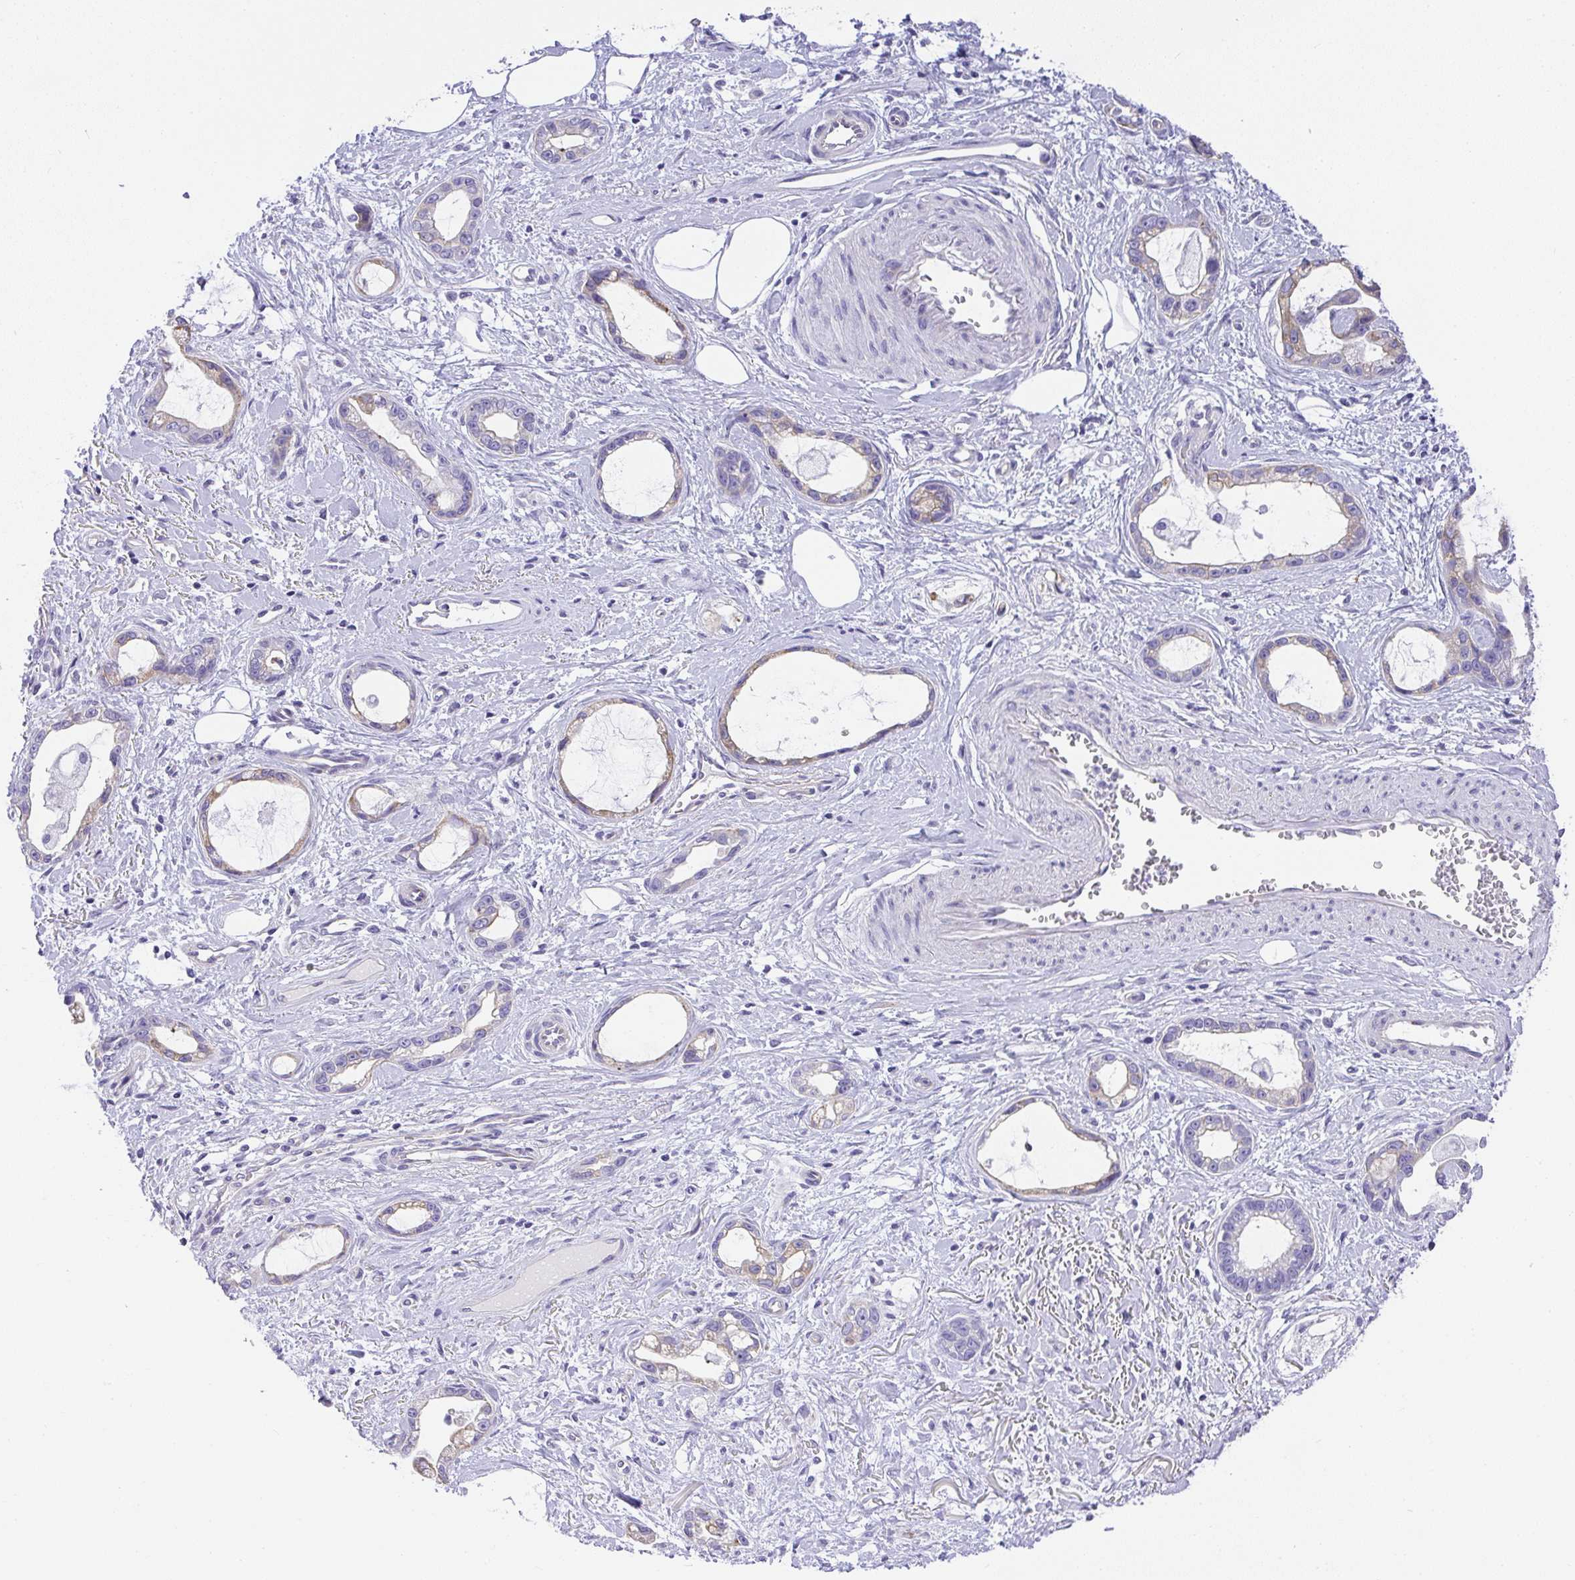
{"staining": {"intensity": "weak", "quantity": "<25%", "location": "cytoplasmic/membranous"}, "tissue": "stomach cancer", "cell_type": "Tumor cells", "image_type": "cancer", "snomed": [{"axis": "morphology", "description": "Adenocarcinoma, NOS"}, {"axis": "topography", "description": "Stomach"}], "caption": "DAB immunohistochemical staining of stomach cancer reveals no significant expression in tumor cells.", "gene": "PLPPR3", "patient": {"sex": "male", "age": 55}}